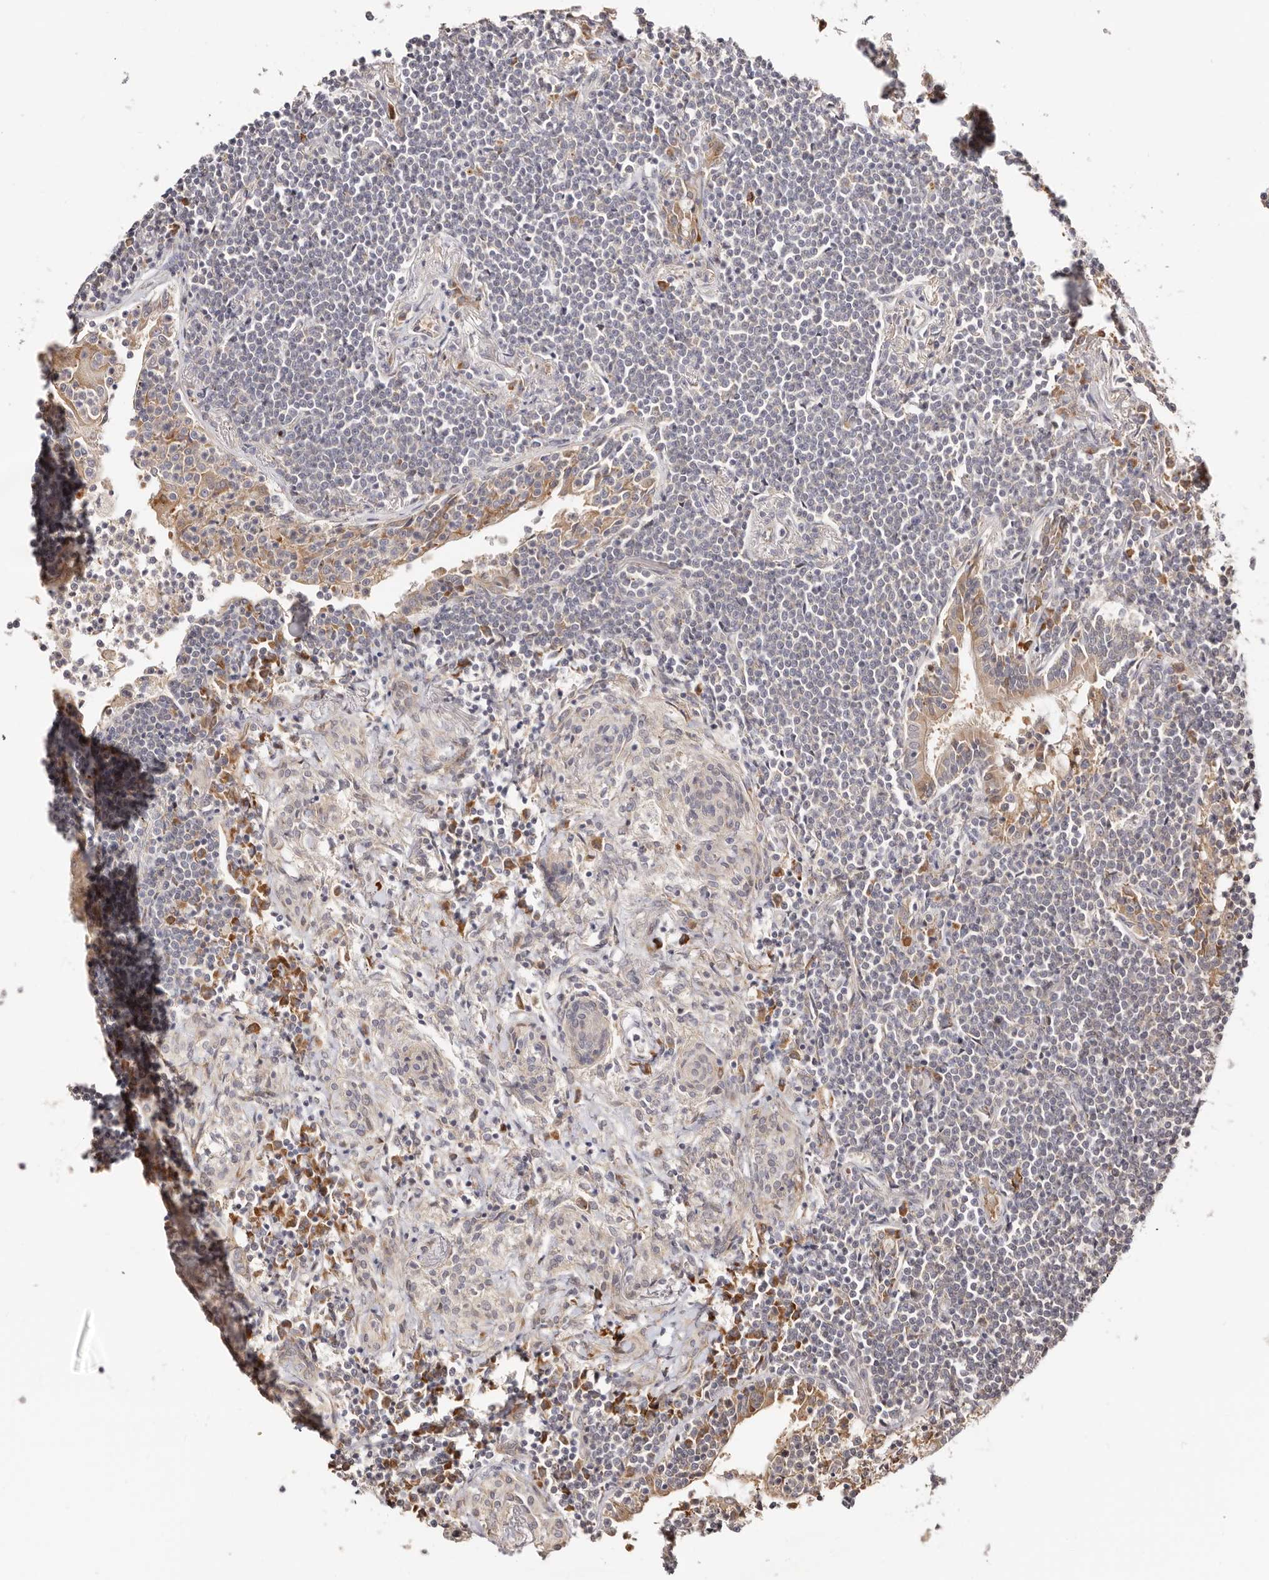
{"staining": {"intensity": "negative", "quantity": "none", "location": "none"}, "tissue": "lymphoma", "cell_type": "Tumor cells", "image_type": "cancer", "snomed": [{"axis": "morphology", "description": "Malignant lymphoma, non-Hodgkin's type, Low grade"}, {"axis": "topography", "description": "Lung"}], "caption": "Immunohistochemistry (IHC) of malignant lymphoma, non-Hodgkin's type (low-grade) demonstrates no staining in tumor cells.", "gene": "BCL2L15", "patient": {"sex": "female", "age": 71}}